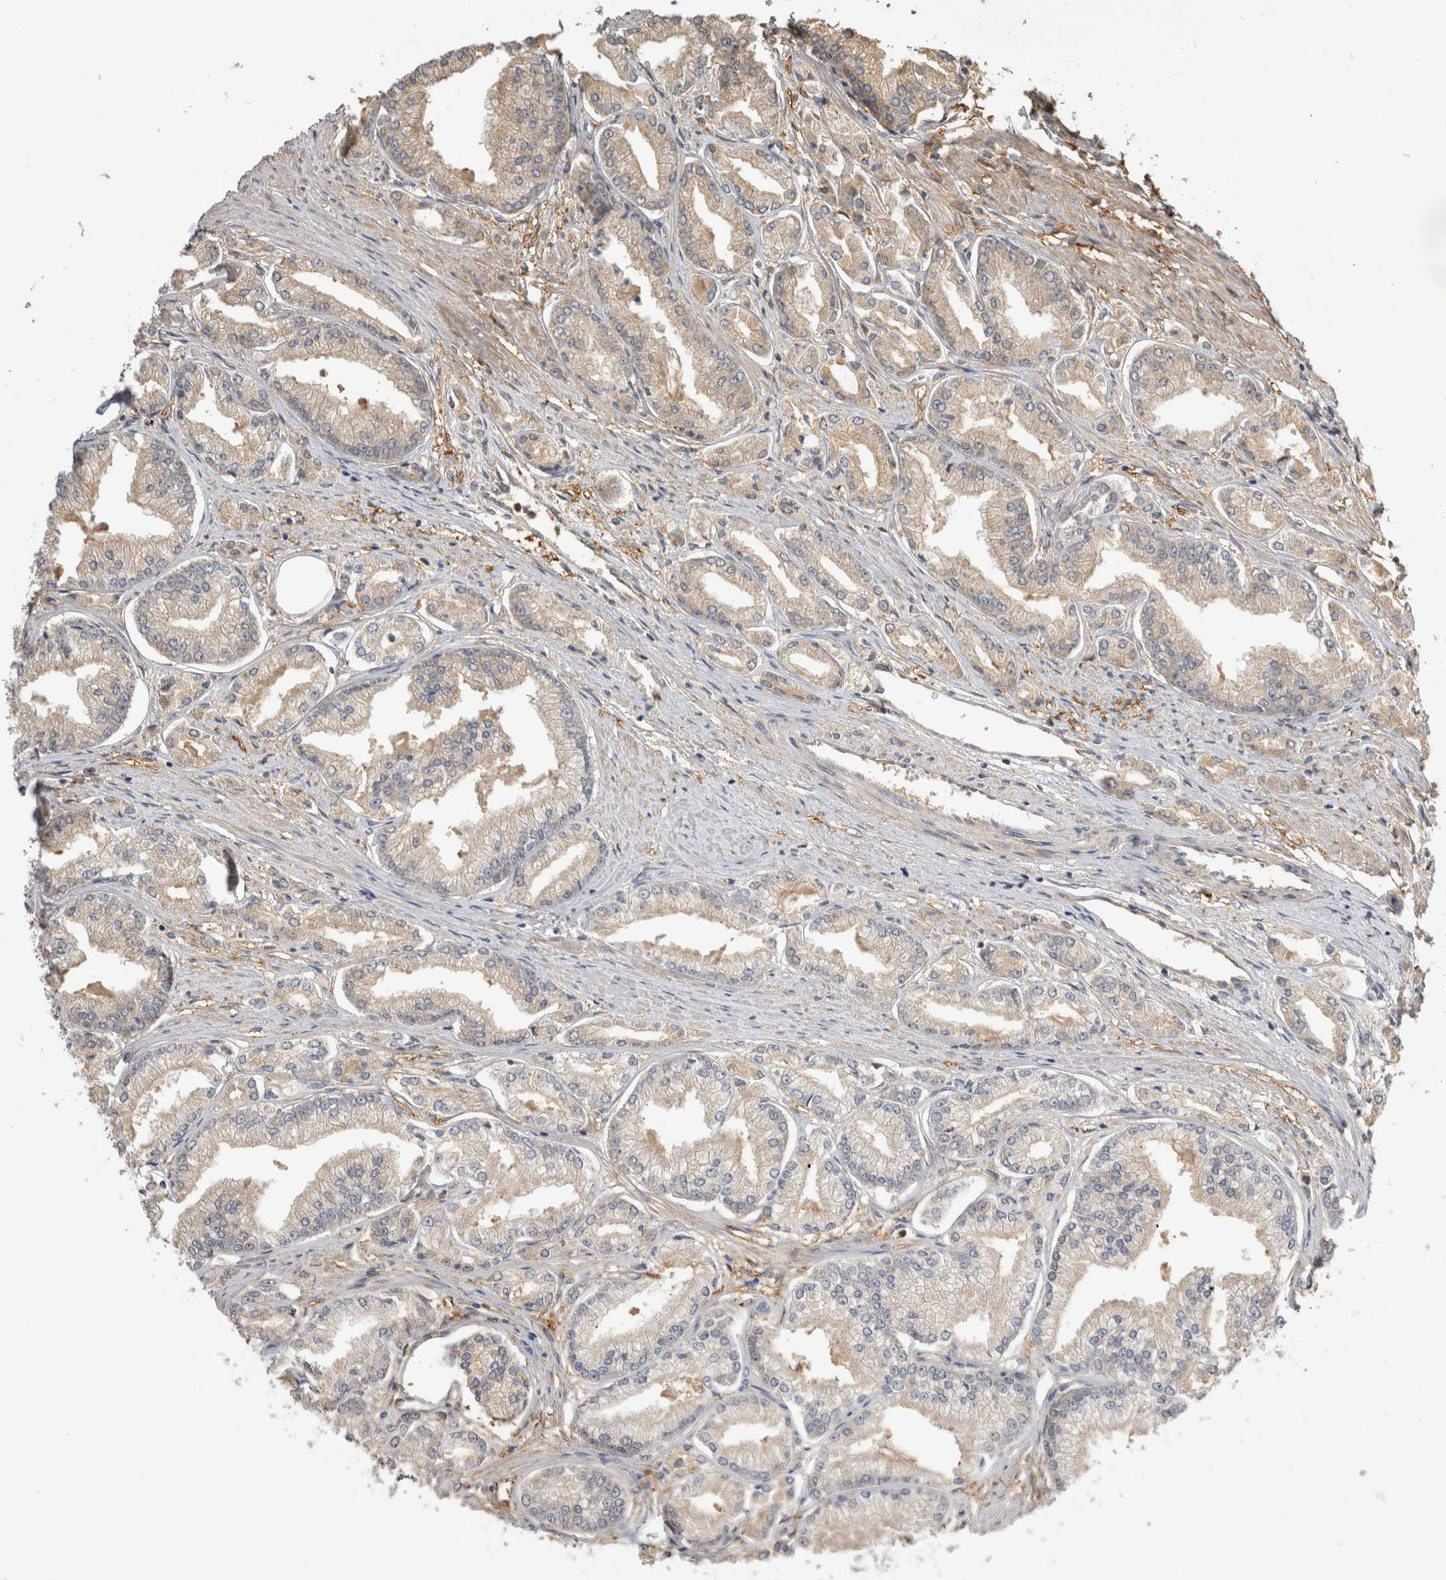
{"staining": {"intensity": "weak", "quantity": "25%-75%", "location": "cytoplasmic/membranous"}, "tissue": "prostate cancer", "cell_type": "Tumor cells", "image_type": "cancer", "snomed": [{"axis": "morphology", "description": "Adenocarcinoma, Low grade"}, {"axis": "topography", "description": "Prostate"}], "caption": "Protein expression analysis of human prostate cancer (low-grade adenocarcinoma) reveals weak cytoplasmic/membranous staining in approximately 25%-75% of tumor cells.", "gene": "PGM1", "patient": {"sex": "male", "age": 52}}